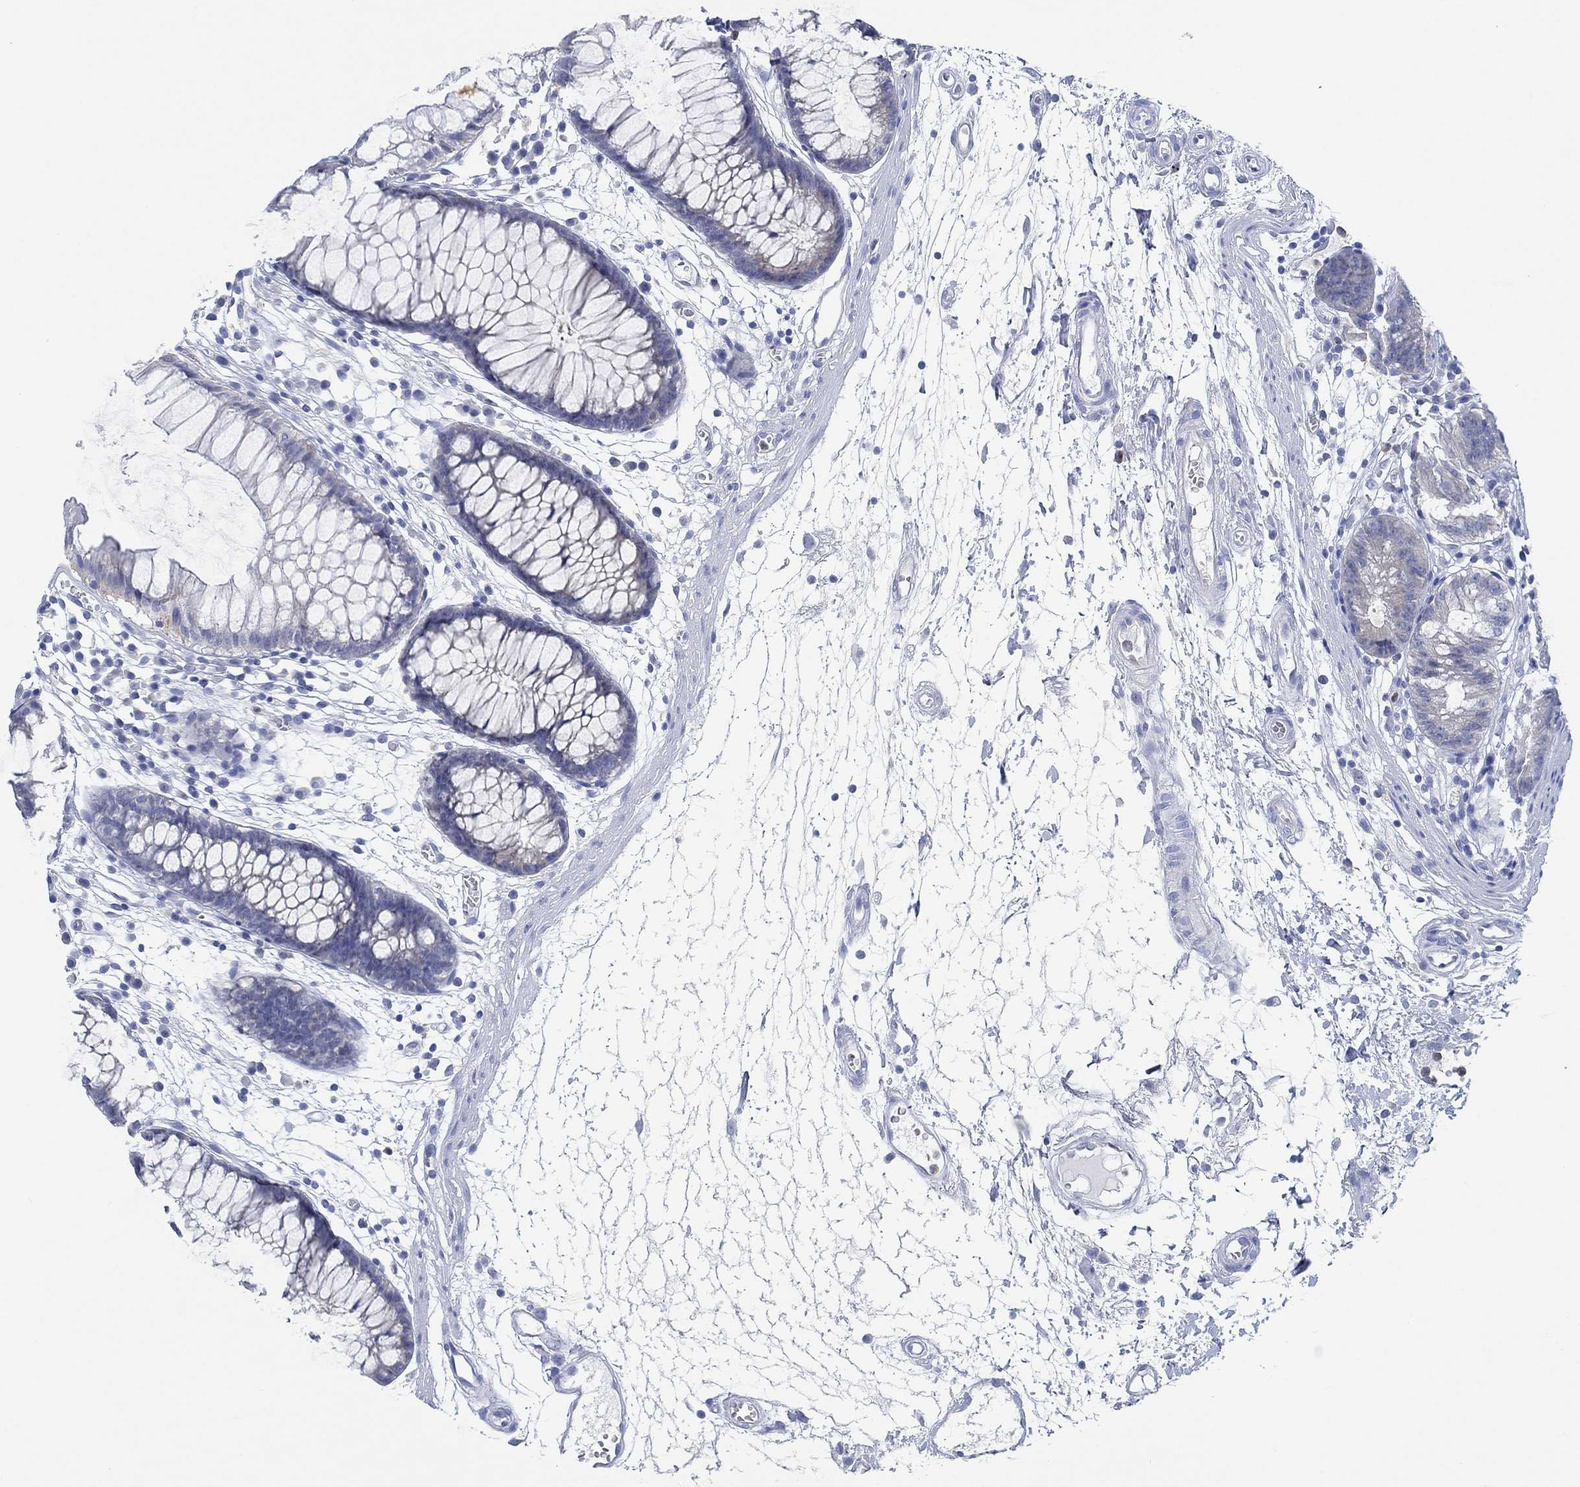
{"staining": {"intensity": "negative", "quantity": "none", "location": "none"}, "tissue": "colon", "cell_type": "Endothelial cells", "image_type": "normal", "snomed": [{"axis": "morphology", "description": "Normal tissue, NOS"}, {"axis": "morphology", "description": "Adenocarcinoma, NOS"}, {"axis": "topography", "description": "Colon"}], "caption": "A photomicrograph of human colon is negative for staining in endothelial cells. (DAB (3,3'-diaminobenzidine) immunohistochemistry visualized using brightfield microscopy, high magnification).", "gene": "ZNF671", "patient": {"sex": "male", "age": 65}}